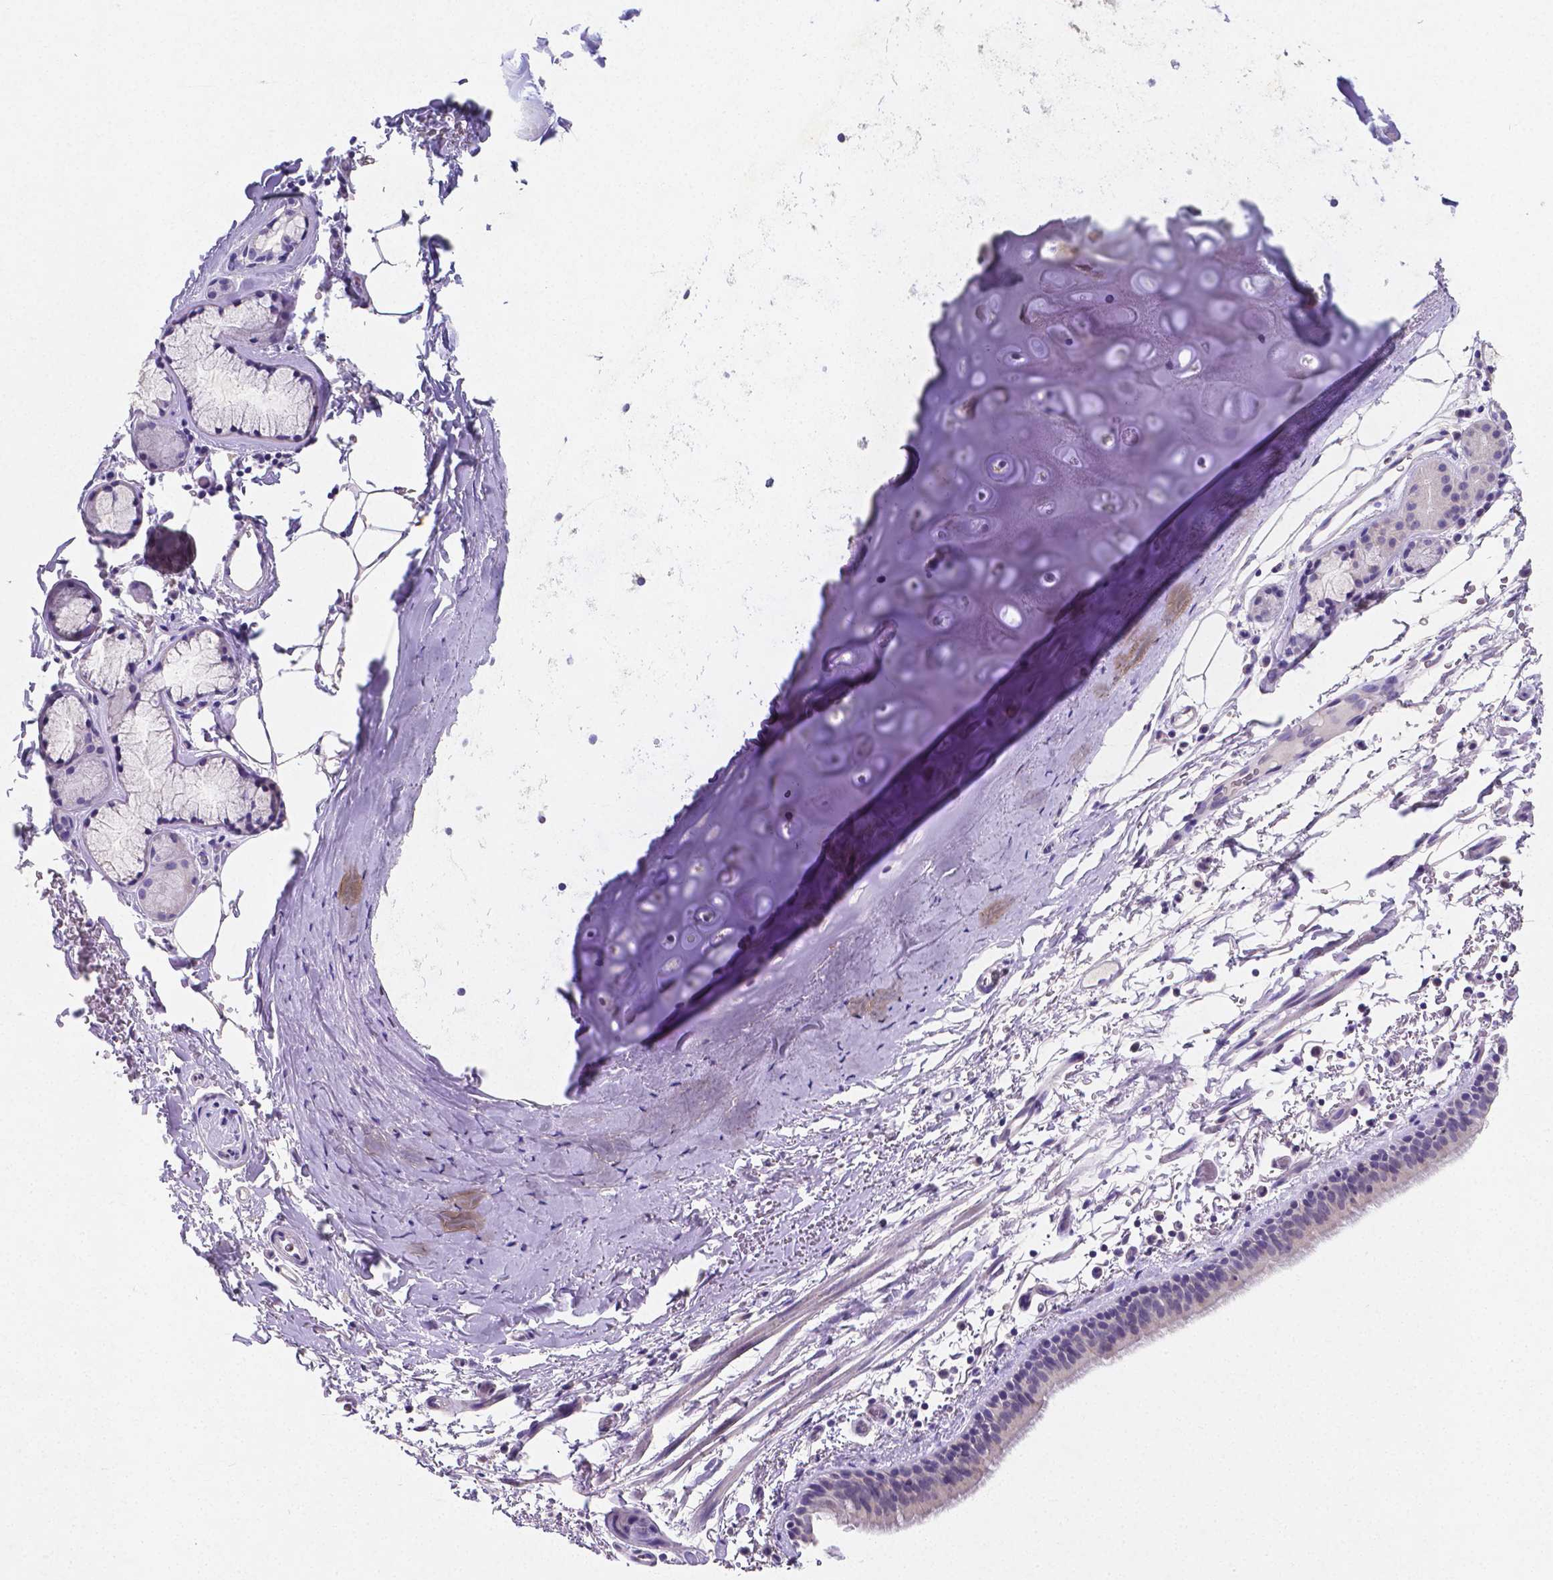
{"staining": {"intensity": "negative", "quantity": "none", "location": "none"}, "tissue": "bronchus", "cell_type": "Respiratory epithelial cells", "image_type": "normal", "snomed": [{"axis": "morphology", "description": "Normal tissue, NOS"}, {"axis": "topography", "description": "Bronchus"}], "caption": "Immunohistochemistry (IHC) histopathology image of benign bronchus stained for a protein (brown), which exhibits no expression in respiratory epithelial cells. (DAB (3,3'-diaminobenzidine) IHC visualized using brightfield microscopy, high magnification).", "gene": "SATB2", "patient": {"sex": "female", "age": 61}}